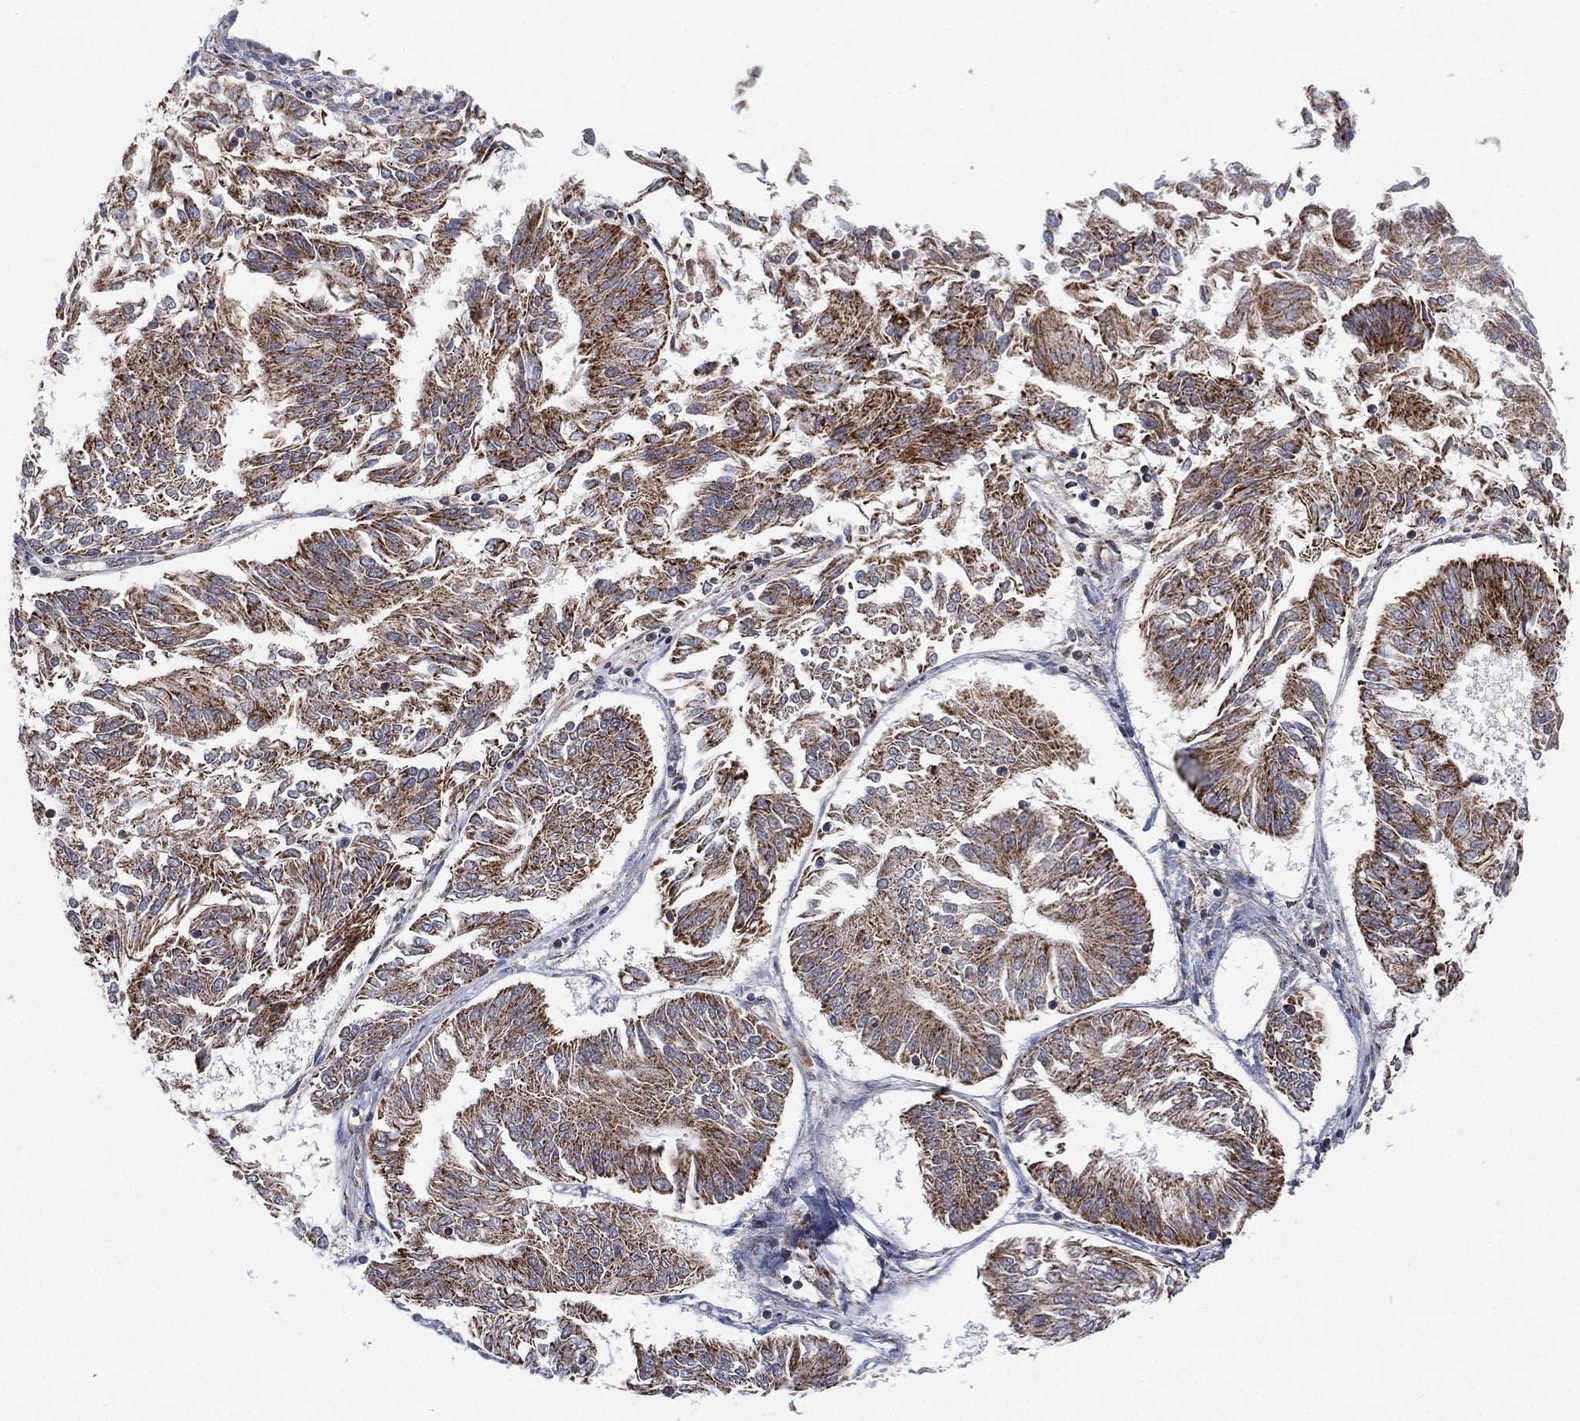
{"staining": {"intensity": "moderate", "quantity": ">75%", "location": "cytoplasmic/membranous"}, "tissue": "endometrial cancer", "cell_type": "Tumor cells", "image_type": "cancer", "snomed": [{"axis": "morphology", "description": "Adenocarcinoma, NOS"}, {"axis": "topography", "description": "Endometrium"}], "caption": "A photomicrograph of endometrial cancer stained for a protein exhibits moderate cytoplasmic/membranous brown staining in tumor cells. Nuclei are stained in blue.", "gene": "PSMG4", "patient": {"sex": "female", "age": 58}}